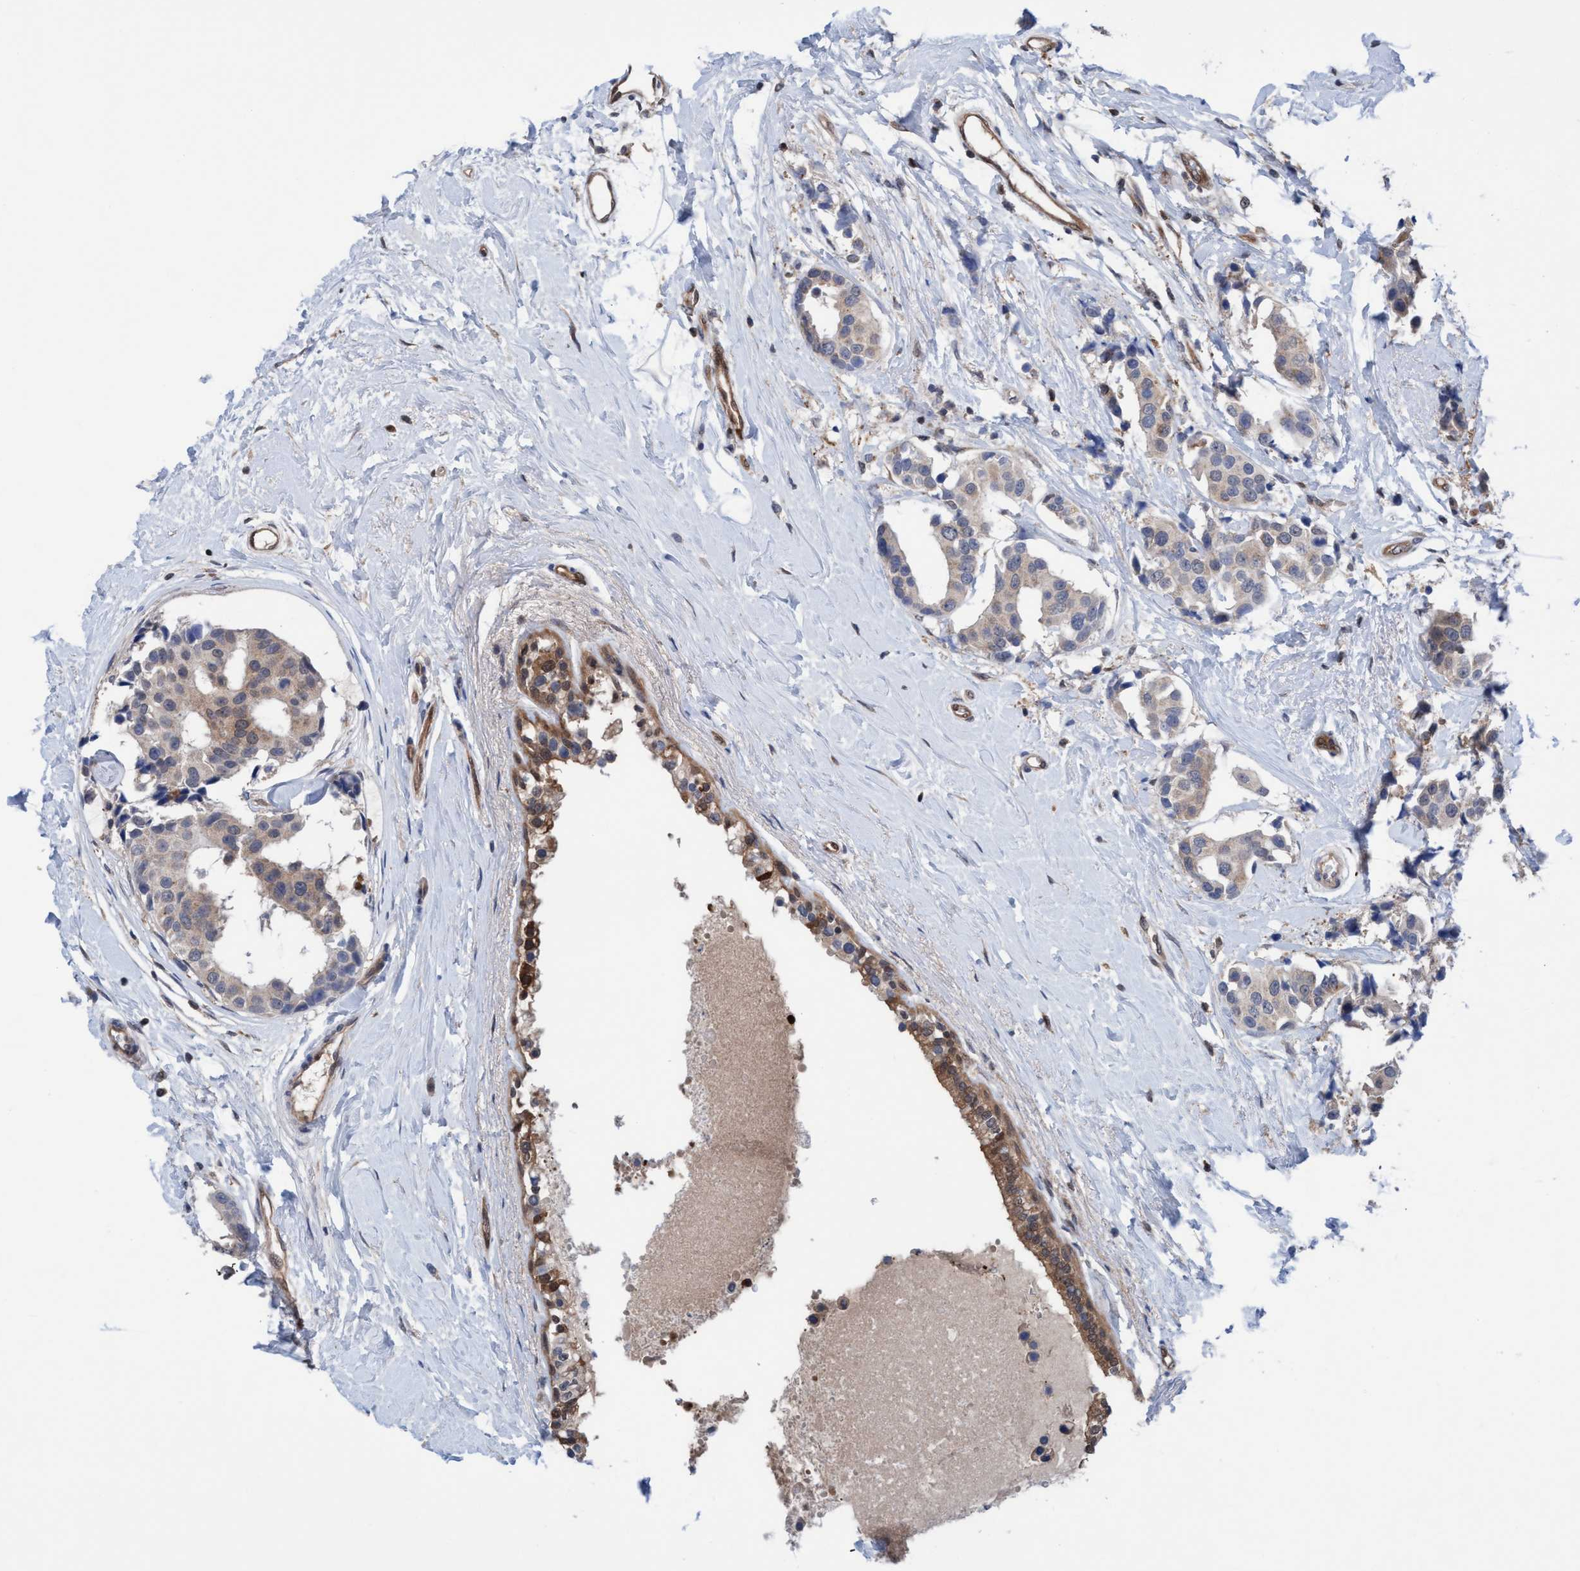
{"staining": {"intensity": "weak", "quantity": "25%-75%", "location": "cytoplasmic/membranous"}, "tissue": "breast cancer", "cell_type": "Tumor cells", "image_type": "cancer", "snomed": [{"axis": "morphology", "description": "Normal tissue, NOS"}, {"axis": "morphology", "description": "Duct carcinoma"}, {"axis": "topography", "description": "Breast"}], "caption": "A brown stain highlights weak cytoplasmic/membranous expression of a protein in human invasive ductal carcinoma (breast) tumor cells. Using DAB (brown) and hematoxylin (blue) stains, captured at high magnification using brightfield microscopy.", "gene": "GLOD4", "patient": {"sex": "female", "age": 39}}